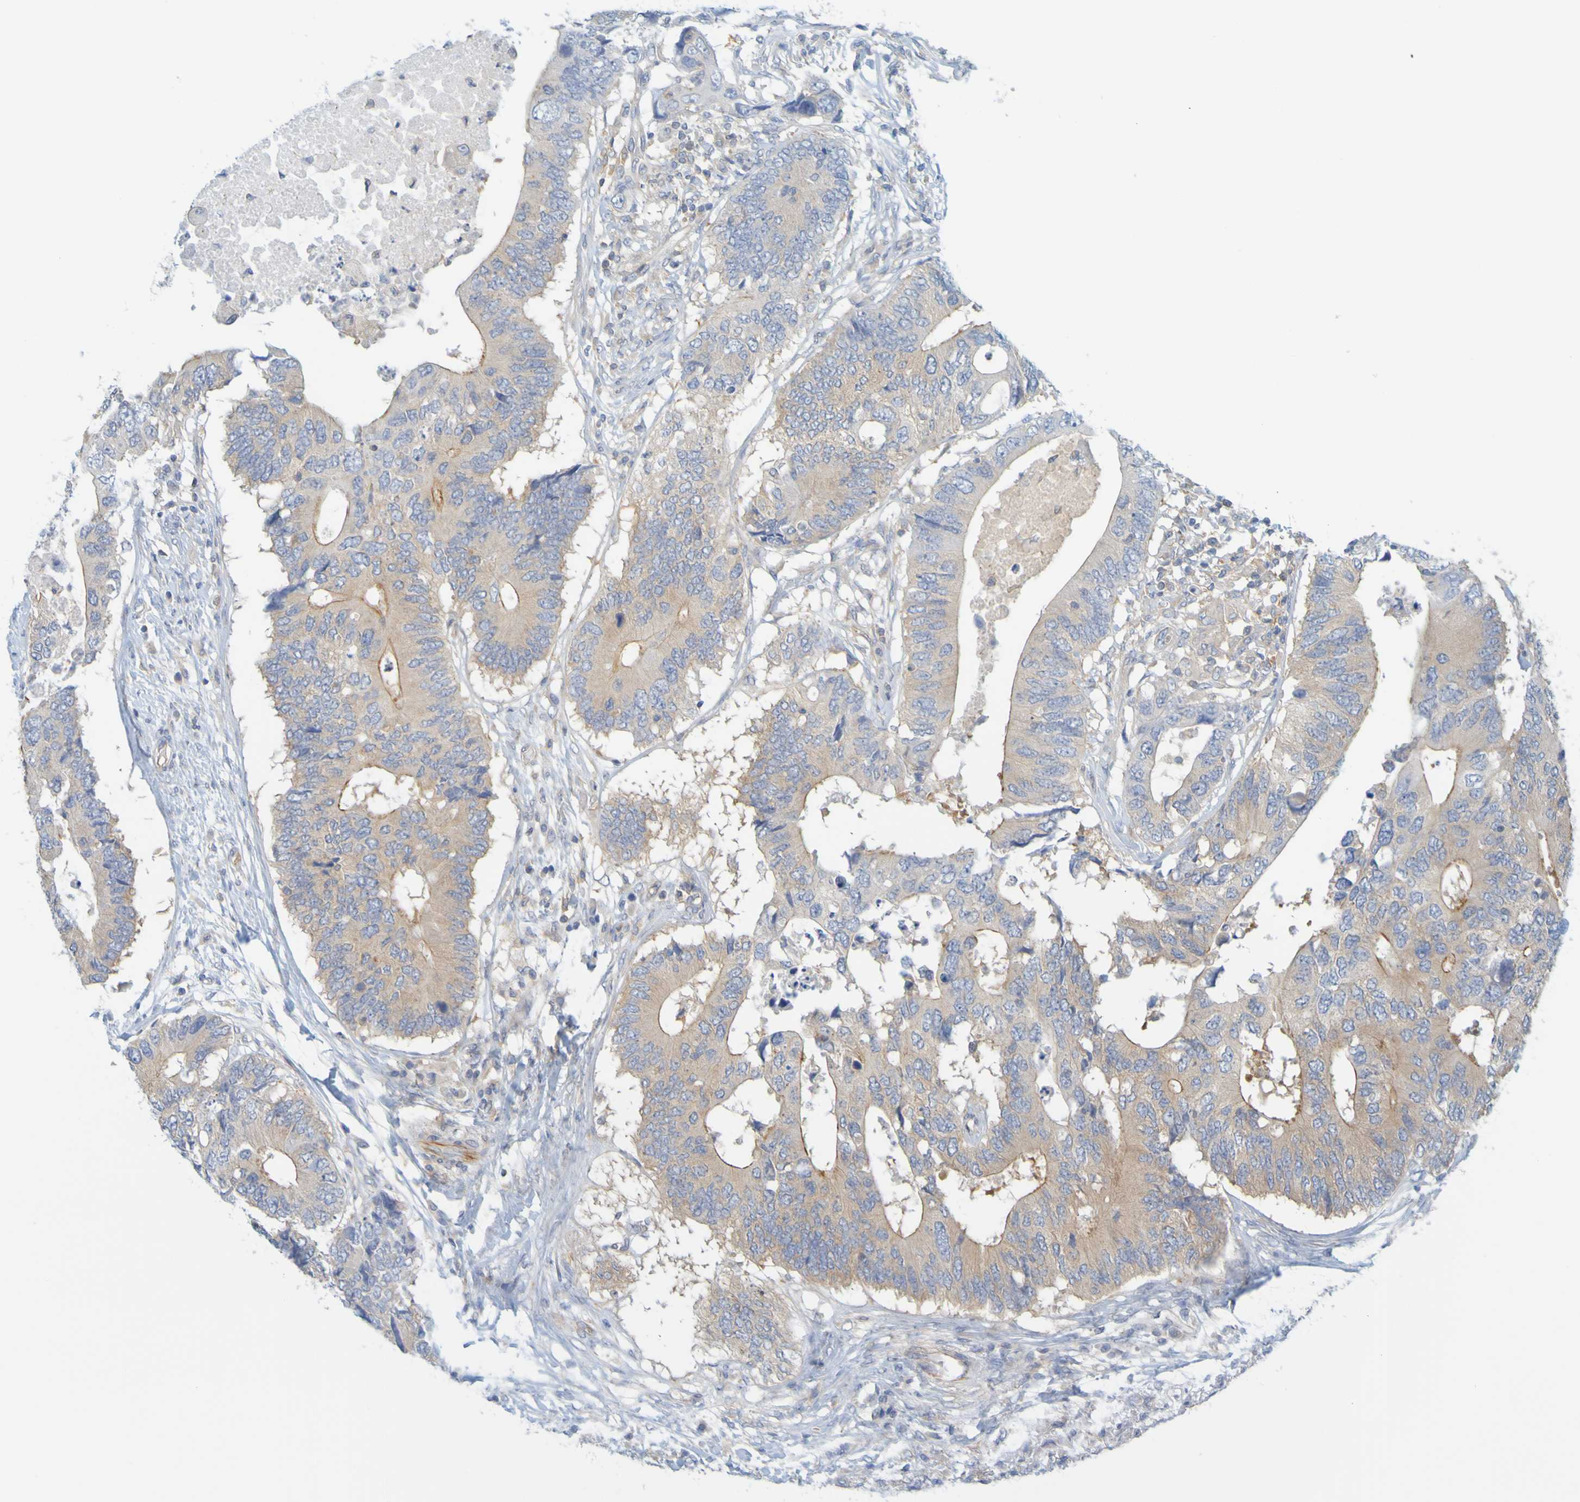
{"staining": {"intensity": "weak", "quantity": ">75%", "location": "cytoplasmic/membranous"}, "tissue": "colorectal cancer", "cell_type": "Tumor cells", "image_type": "cancer", "snomed": [{"axis": "morphology", "description": "Adenocarcinoma, NOS"}, {"axis": "topography", "description": "Colon"}], "caption": "IHC image of human adenocarcinoma (colorectal) stained for a protein (brown), which shows low levels of weak cytoplasmic/membranous positivity in about >75% of tumor cells.", "gene": "APPL1", "patient": {"sex": "male", "age": 71}}